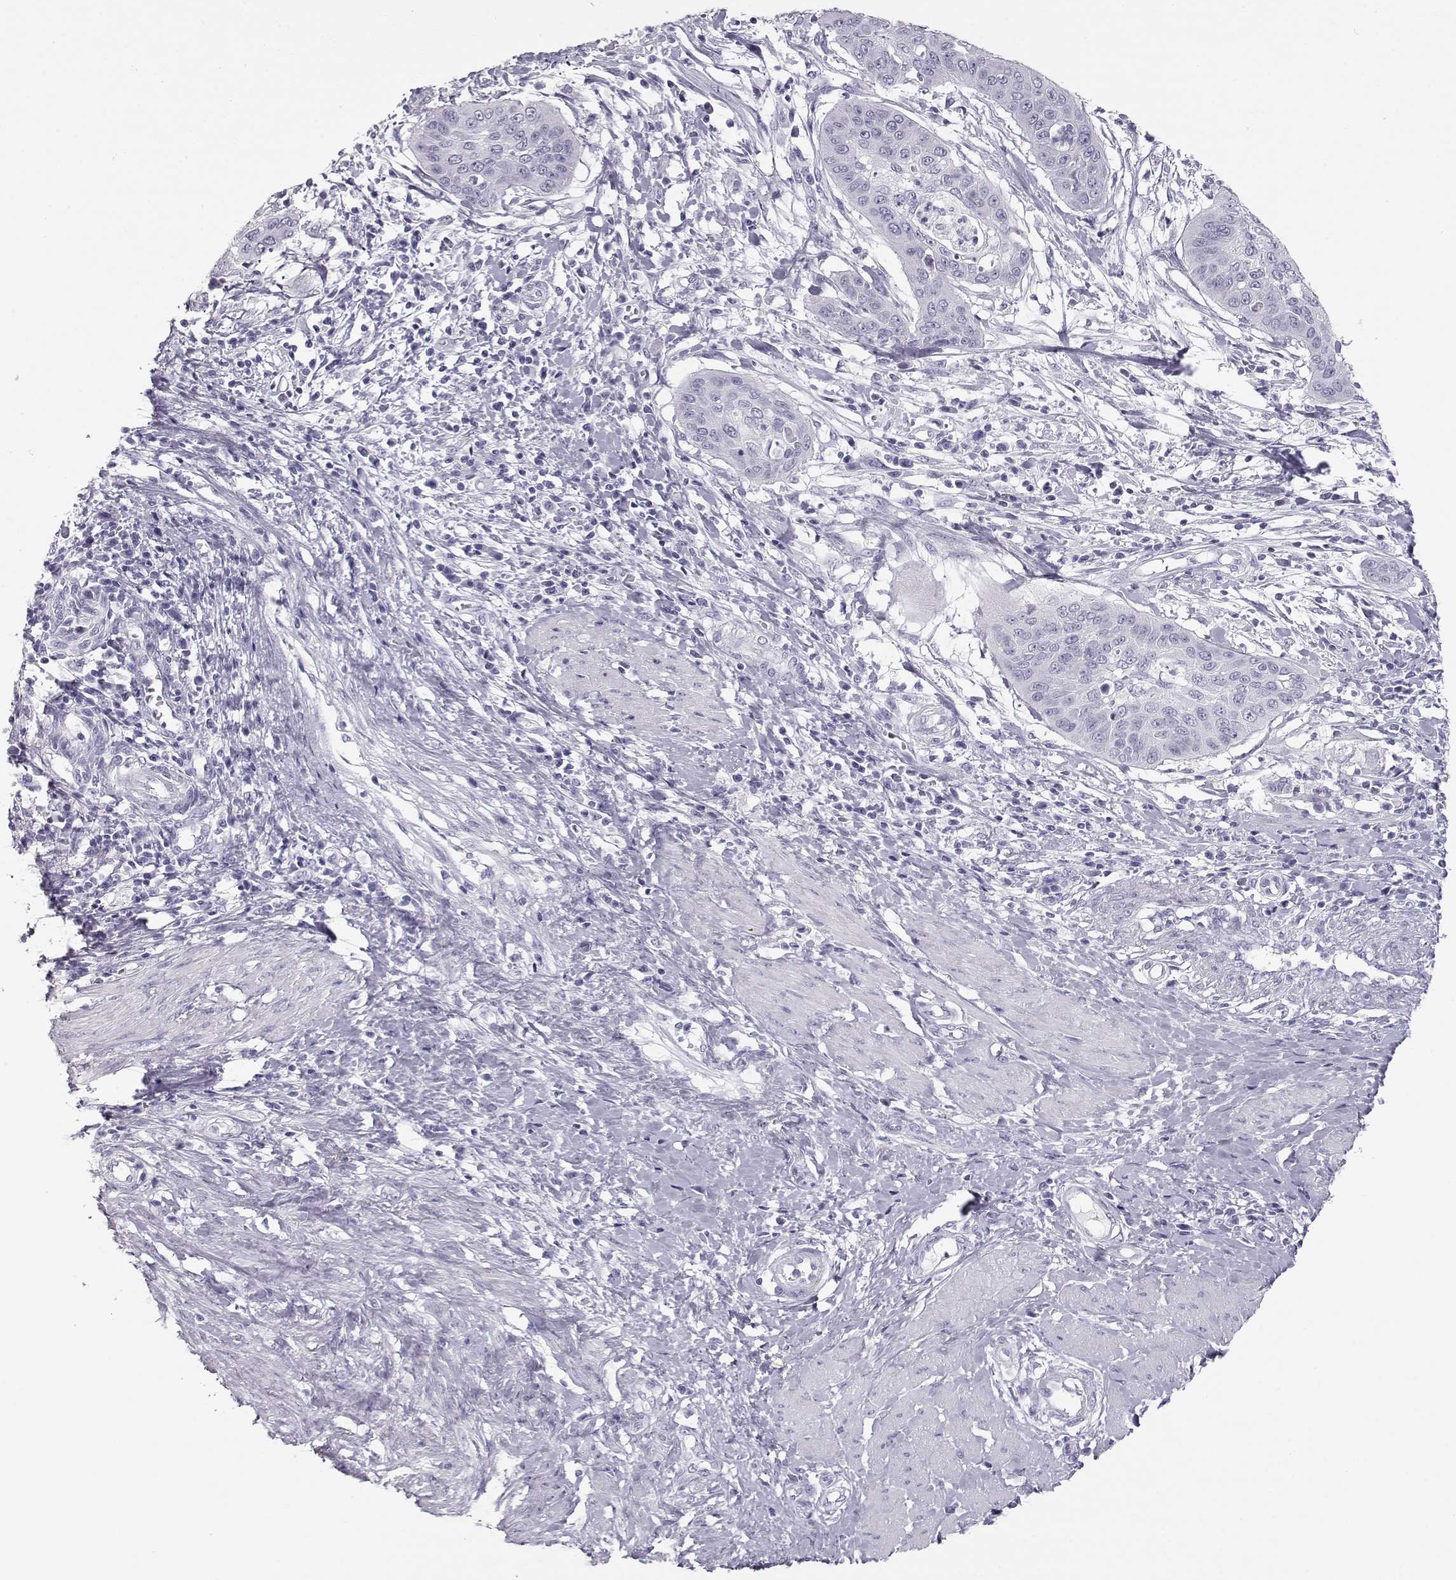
{"staining": {"intensity": "negative", "quantity": "none", "location": "none"}, "tissue": "cervical cancer", "cell_type": "Tumor cells", "image_type": "cancer", "snomed": [{"axis": "morphology", "description": "Squamous cell carcinoma, NOS"}, {"axis": "topography", "description": "Cervix"}], "caption": "Immunohistochemistry (IHC) histopathology image of cervical cancer (squamous cell carcinoma) stained for a protein (brown), which shows no expression in tumor cells. (DAB immunohistochemistry, high magnification).", "gene": "TKTL1", "patient": {"sex": "female", "age": 39}}